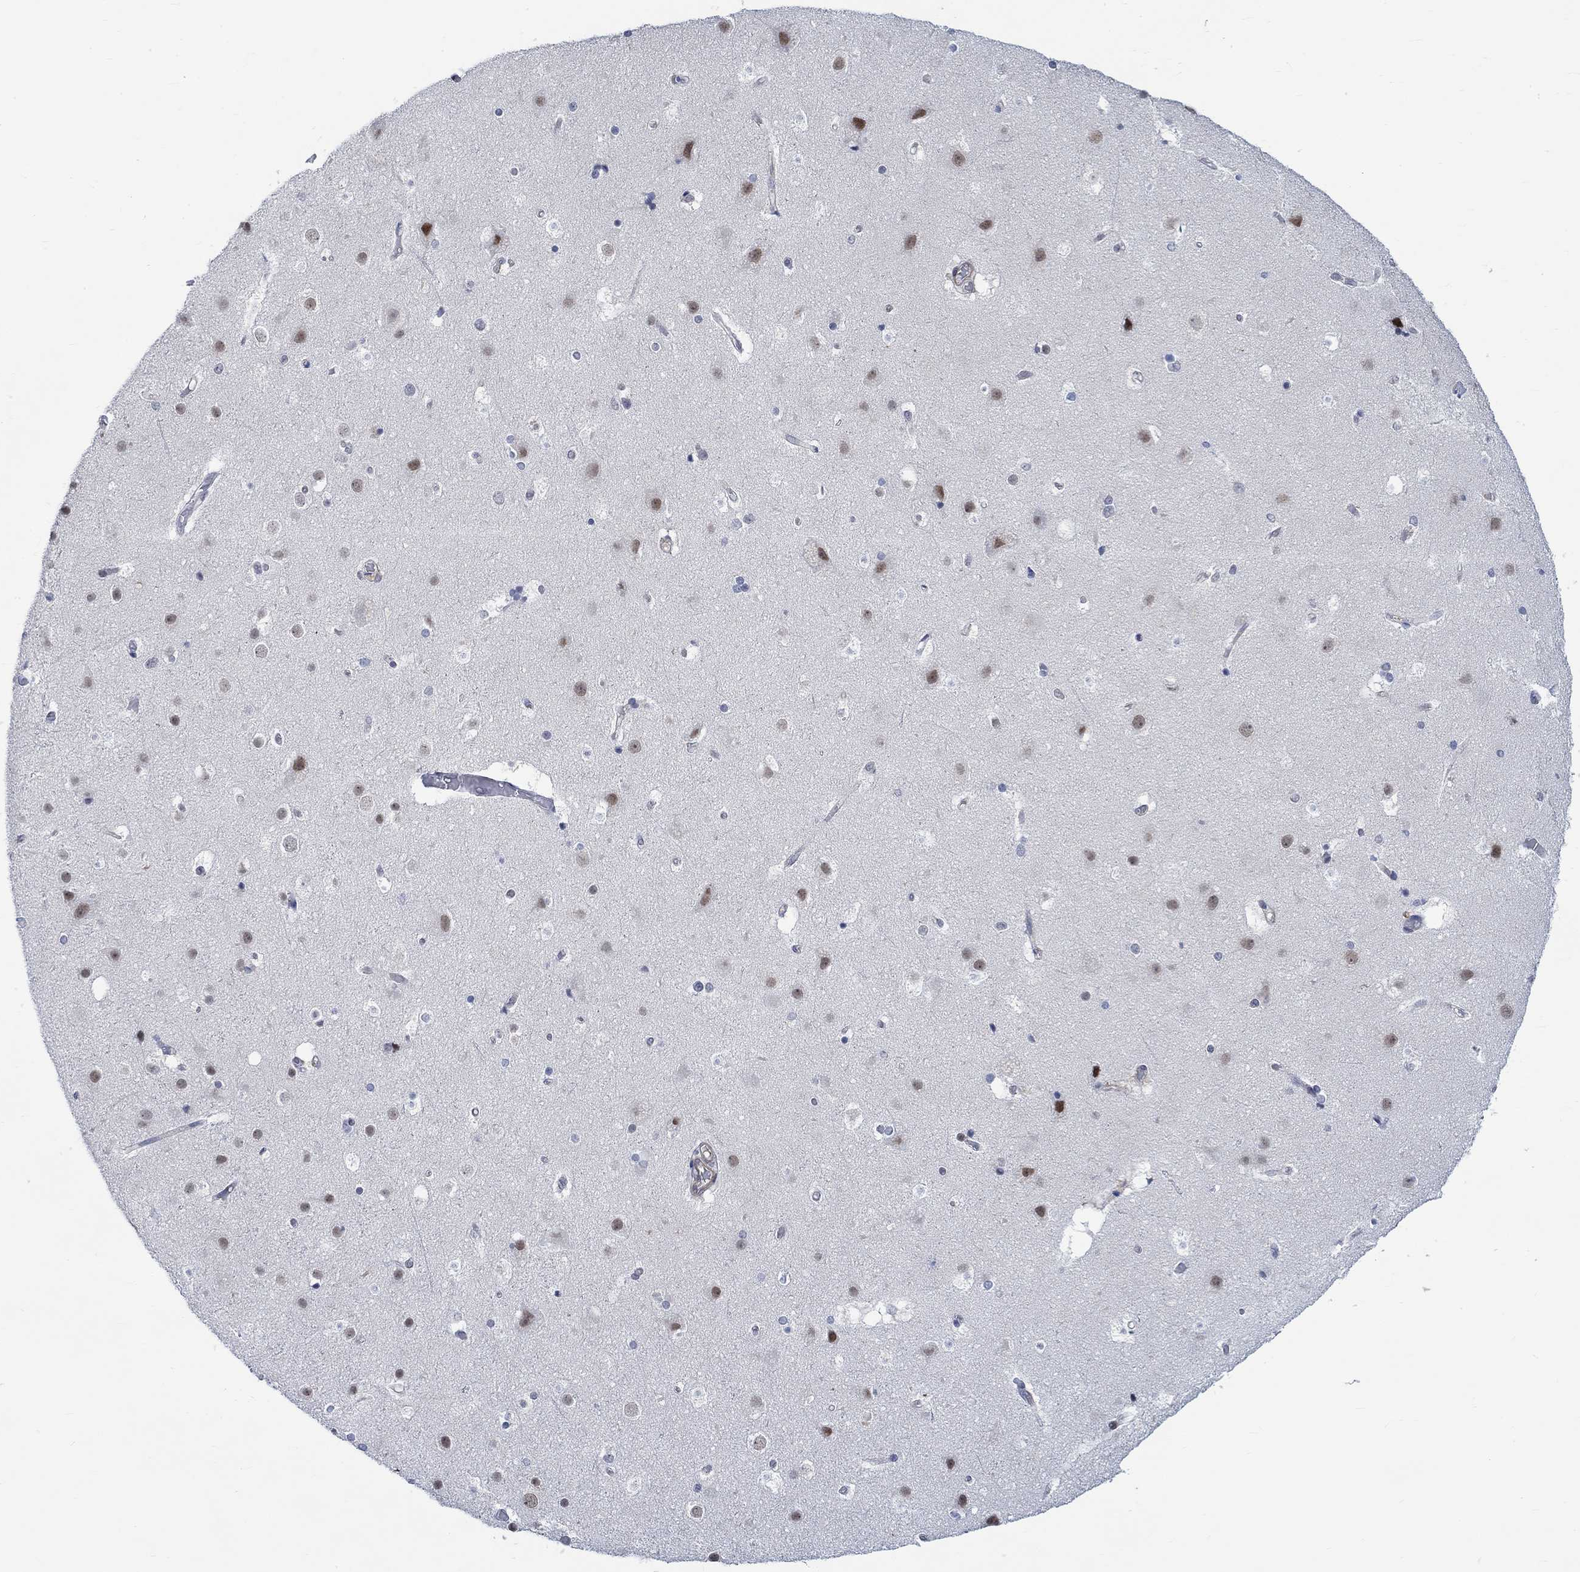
{"staining": {"intensity": "negative", "quantity": "none", "location": "none"}, "tissue": "cerebral cortex", "cell_type": "Endothelial cells", "image_type": "normal", "snomed": [{"axis": "morphology", "description": "Normal tissue, NOS"}, {"axis": "topography", "description": "Cerebral cortex"}], "caption": "An immunohistochemistry (IHC) histopathology image of unremarkable cerebral cortex is shown. There is no staining in endothelial cells of cerebral cortex.", "gene": "KCNH8", "patient": {"sex": "female", "age": 52}}